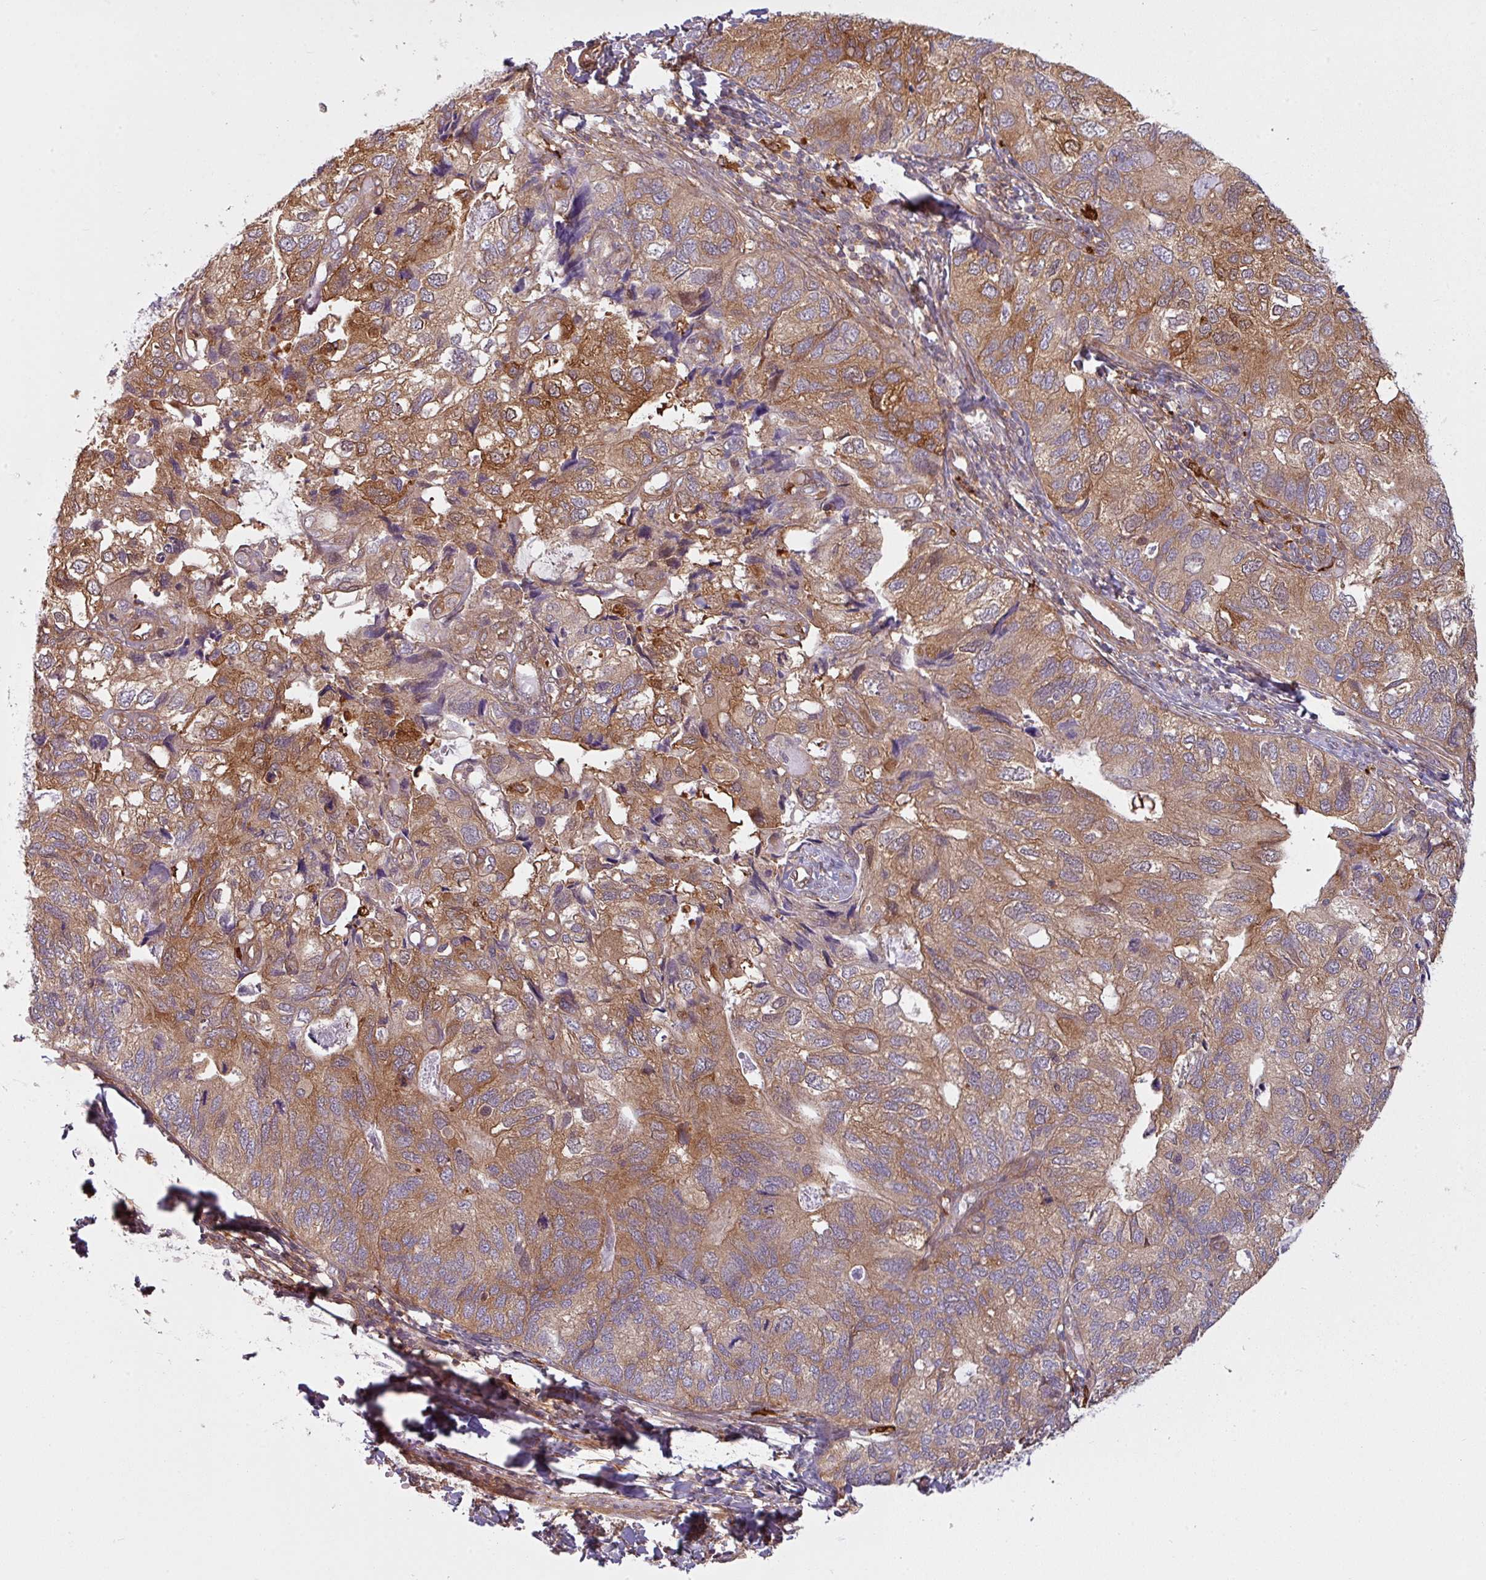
{"staining": {"intensity": "moderate", "quantity": "25%-75%", "location": "cytoplasmic/membranous"}, "tissue": "endometrial cancer", "cell_type": "Tumor cells", "image_type": "cancer", "snomed": [{"axis": "morphology", "description": "Carcinoma, NOS"}, {"axis": "topography", "description": "Uterus"}], "caption": "A histopathology image showing moderate cytoplasmic/membranous expression in about 25%-75% of tumor cells in carcinoma (endometrial), as visualized by brown immunohistochemical staining.", "gene": "CAMK2B", "patient": {"sex": "female", "age": 76}}